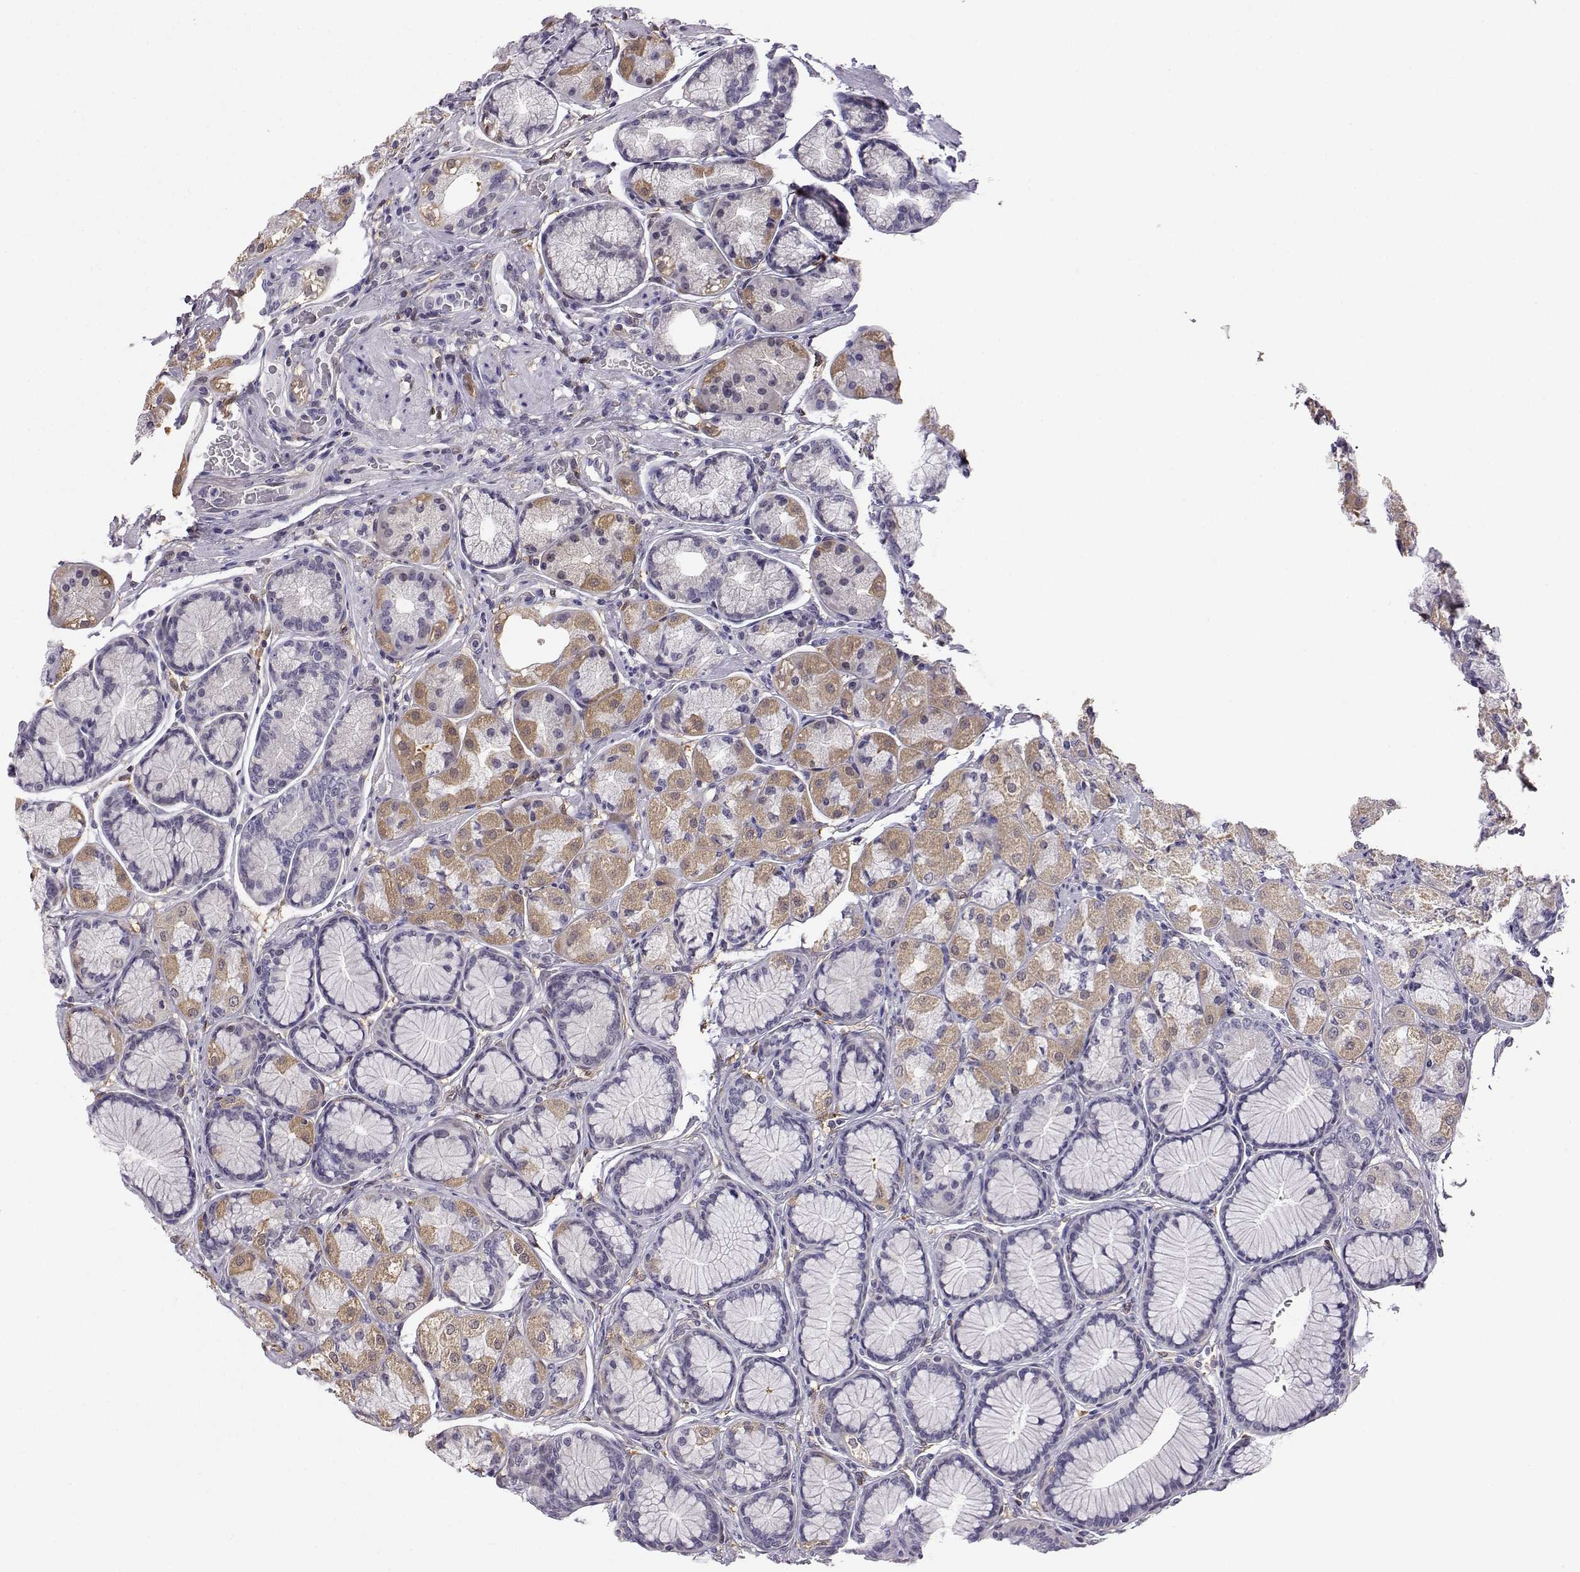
{"staining": {"intensity": "weak", "quantity": "<25%", "location": "cytoplasmic/membranous"}, "tissue": "stomach", "cell_type": "Glandular cells", "image_type": "normal", "snomed": [{"axis": "morphology", "description": "Normal tissue, NOS"}, {"axis": "morphology", "description": "Adenocarcinoma, NOS"}, {"axis": "morphology", "description": "Adenocarcinoma, High grade"}, {"axis": "topography", "description": "Stomach, upper"}, {"axis": "topography", "description": "Stomach"}], "caption": "Immunohistochemistry (IHC) histopathology image of benign stomach: human stomach stained with DAB exhibits no significant protein staining in glandular cells.", "gene": "AKR1B1", "patient": {"sex": "female", "age": 65}}